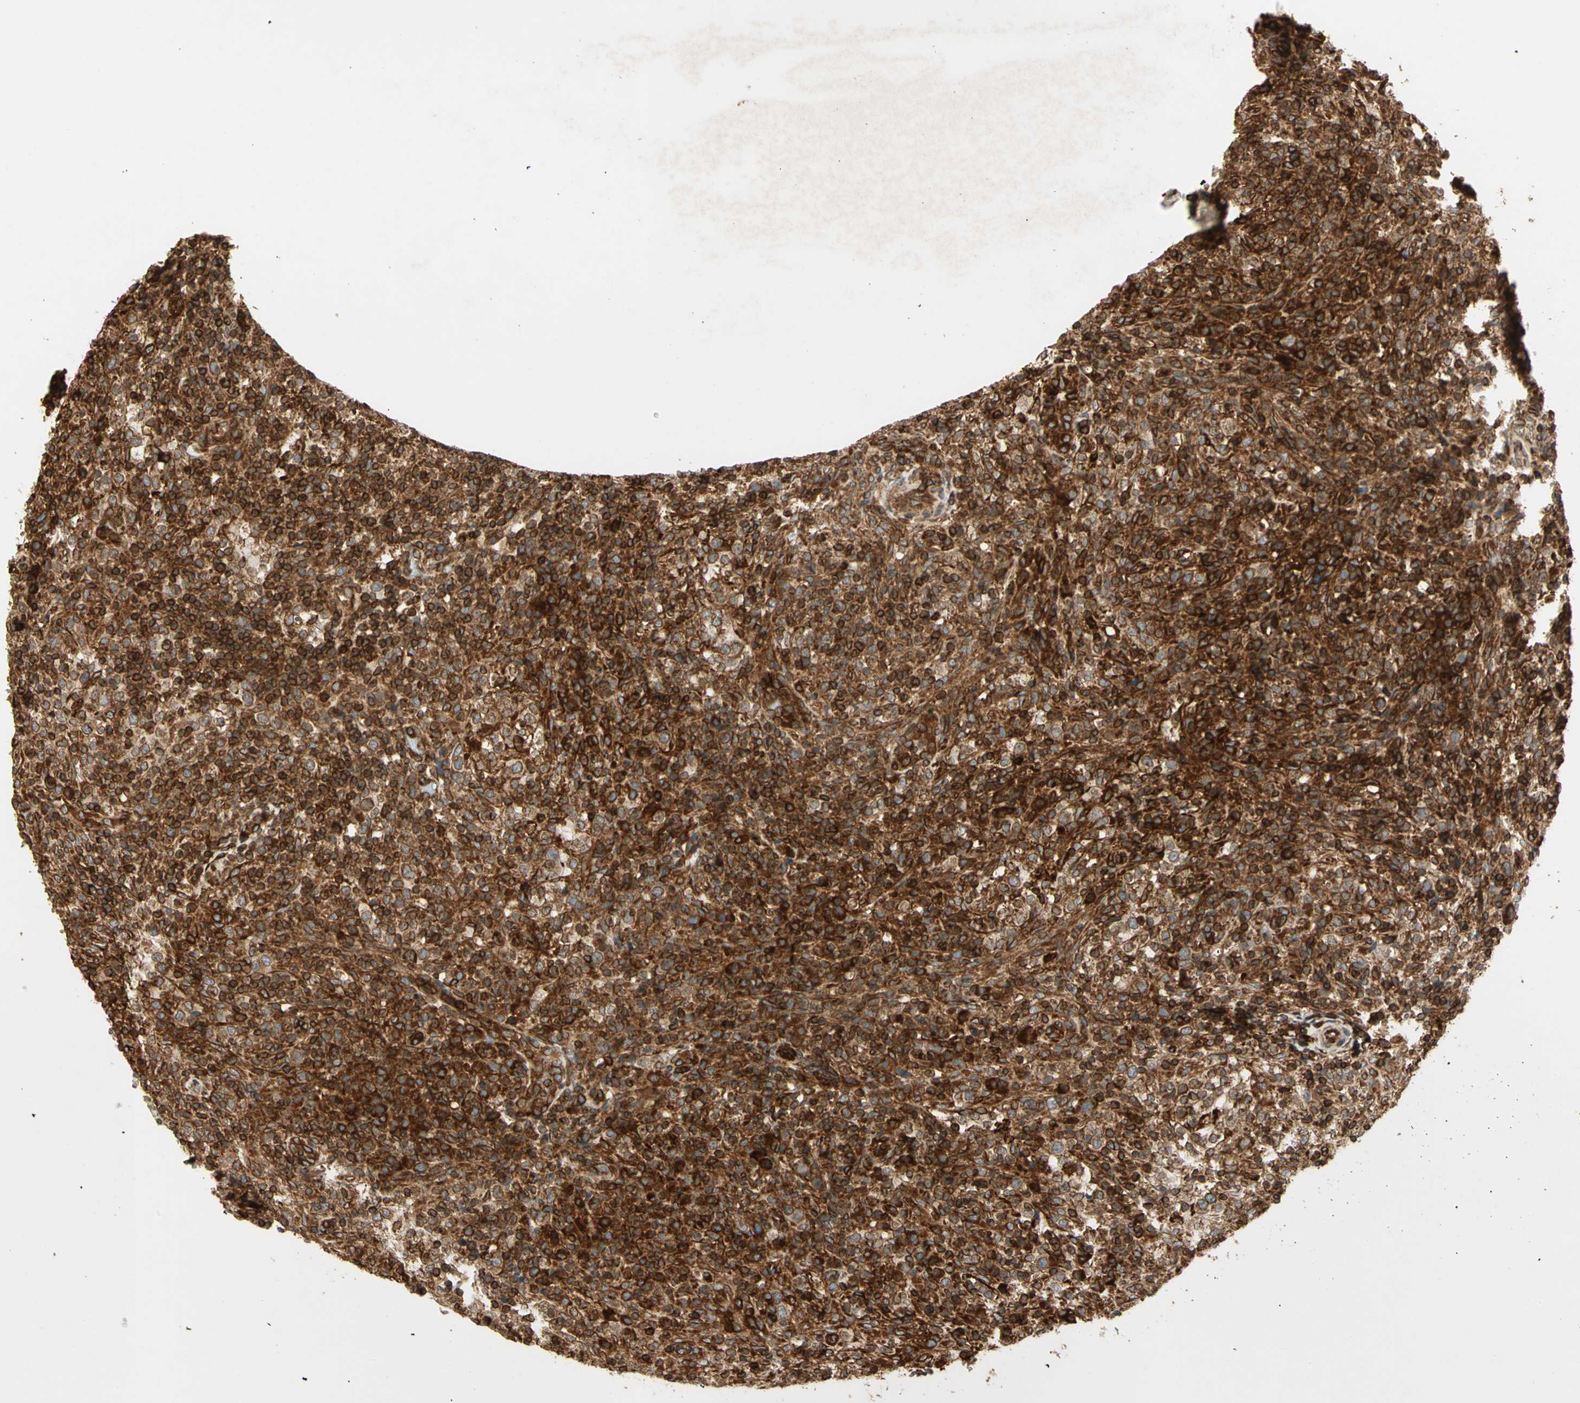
{"staining": {"intensity": "strong", "quantity": ">75%", "location": "cytoplasmic/membranous"}, "tissue": "lymphoma", "cell_type": "Tumor cells", "image_type": "cancer", "snomed": [{"axis": "morphology", "description": "Malignant lymphoma, non-Hodgkin's type, High grade"}, {"axis": "topography", "description": "Lymph node"}], "caption": "Protein expression analysis of lymphoma demonstrates strong cytoplasmic/membranous positivity in about >75% of tumor cells. (DAB (3,3'-diaminobenzidine) = brown stain, brightfield microscopy at high magnification).", "gene": "TAPBP", "patient": {"sex": "female", "age": 76}}